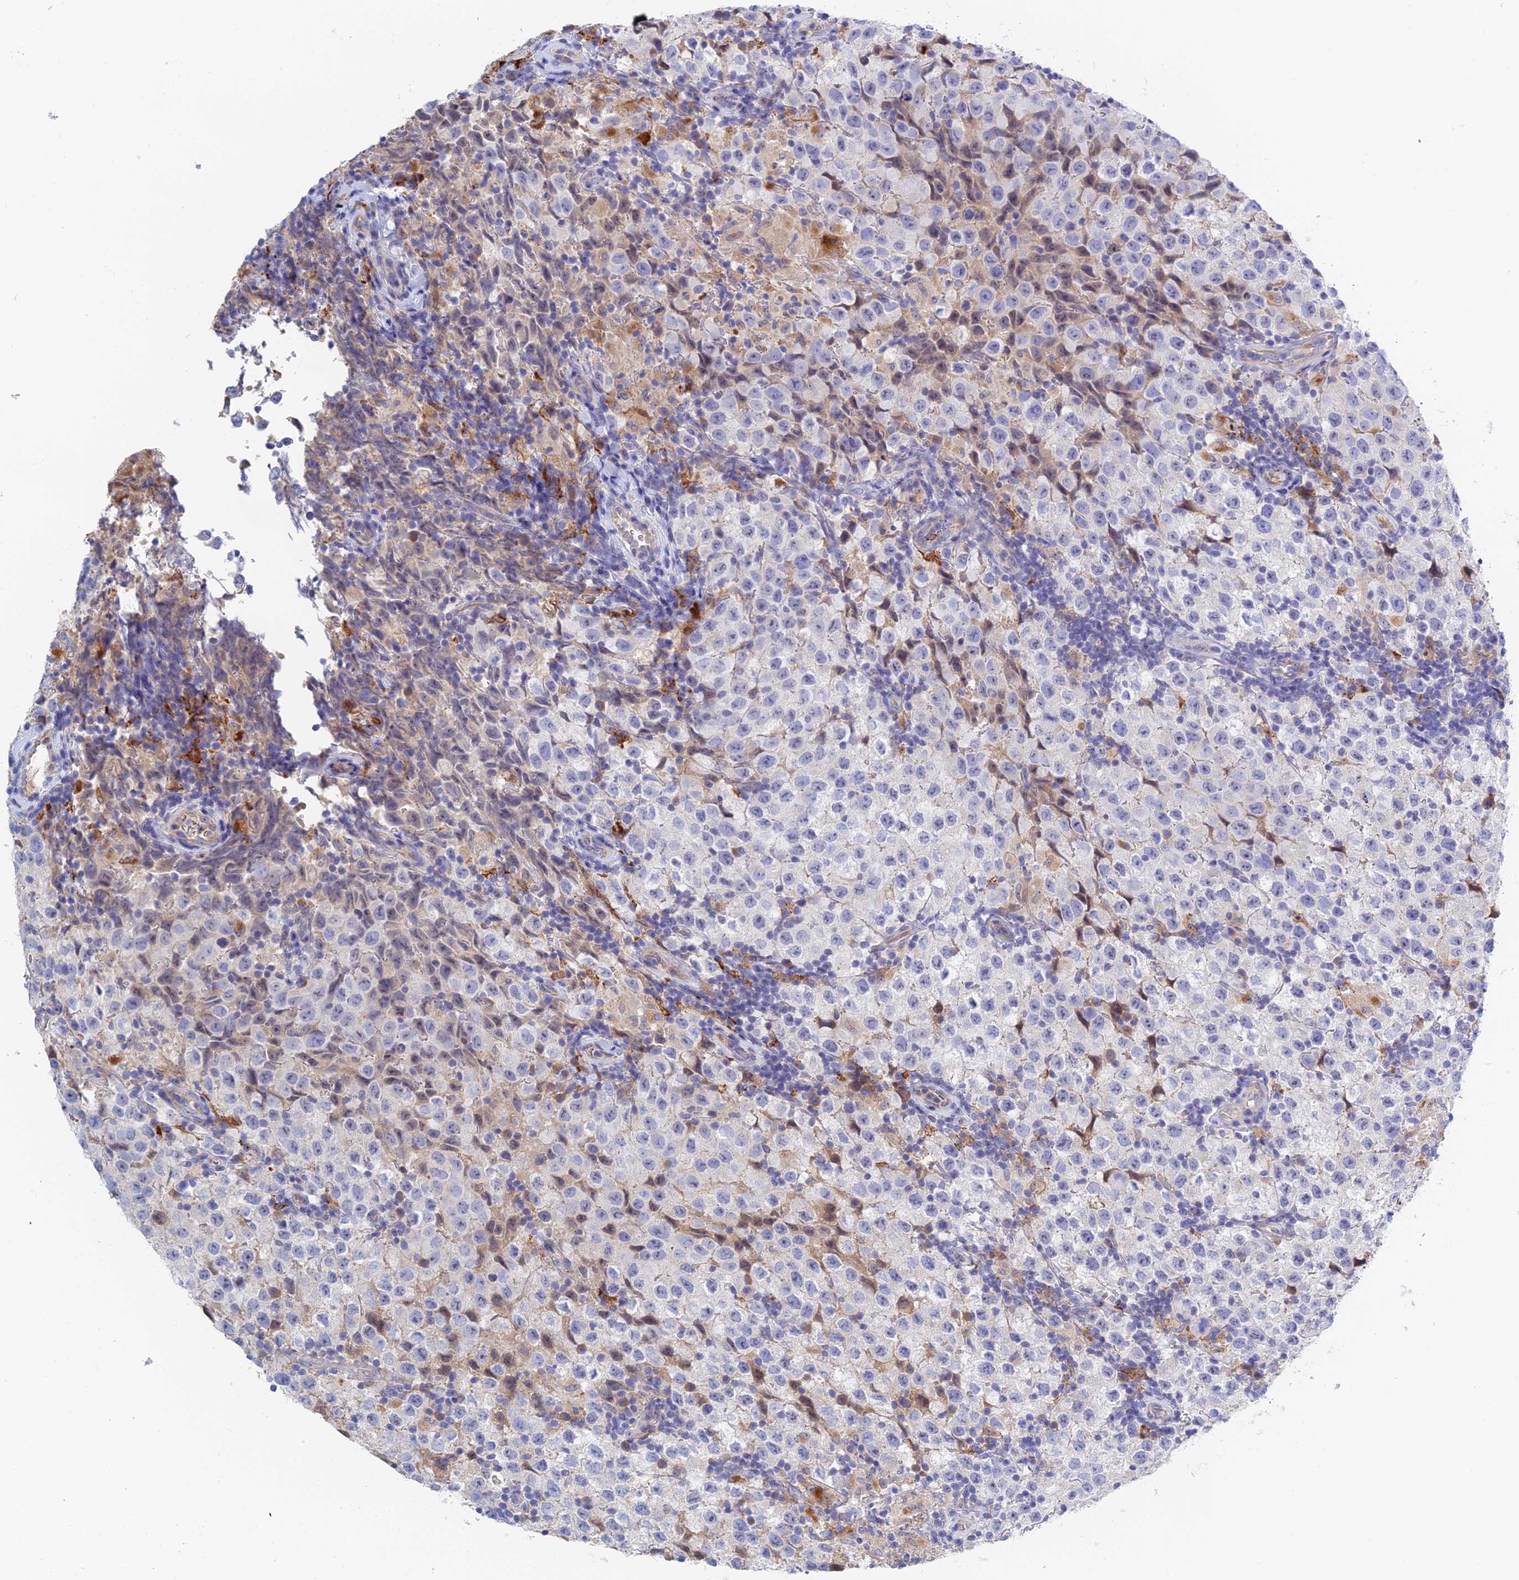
{"staining": {"intensity": "negative", "quantity": "none", "location": "none"}, "tissue": "testis cancer", "cell_type": "Tumor cells", "image_type": "cancer", "snomed": [{"axis": "morphology", "description": "Seminoma, NOS"}, {"axis": "morphology", "description": "Carcinoma, Embryonal, NOS"}, {"axis": "topography", "description": "Testis"}], "caption": "Seminoma (testis) stained for a protein using immunohistochemistry displays no expression tumor cells.", "gene": "RPGRIP1L", "patient": {"sex": "male", "age": 41}}